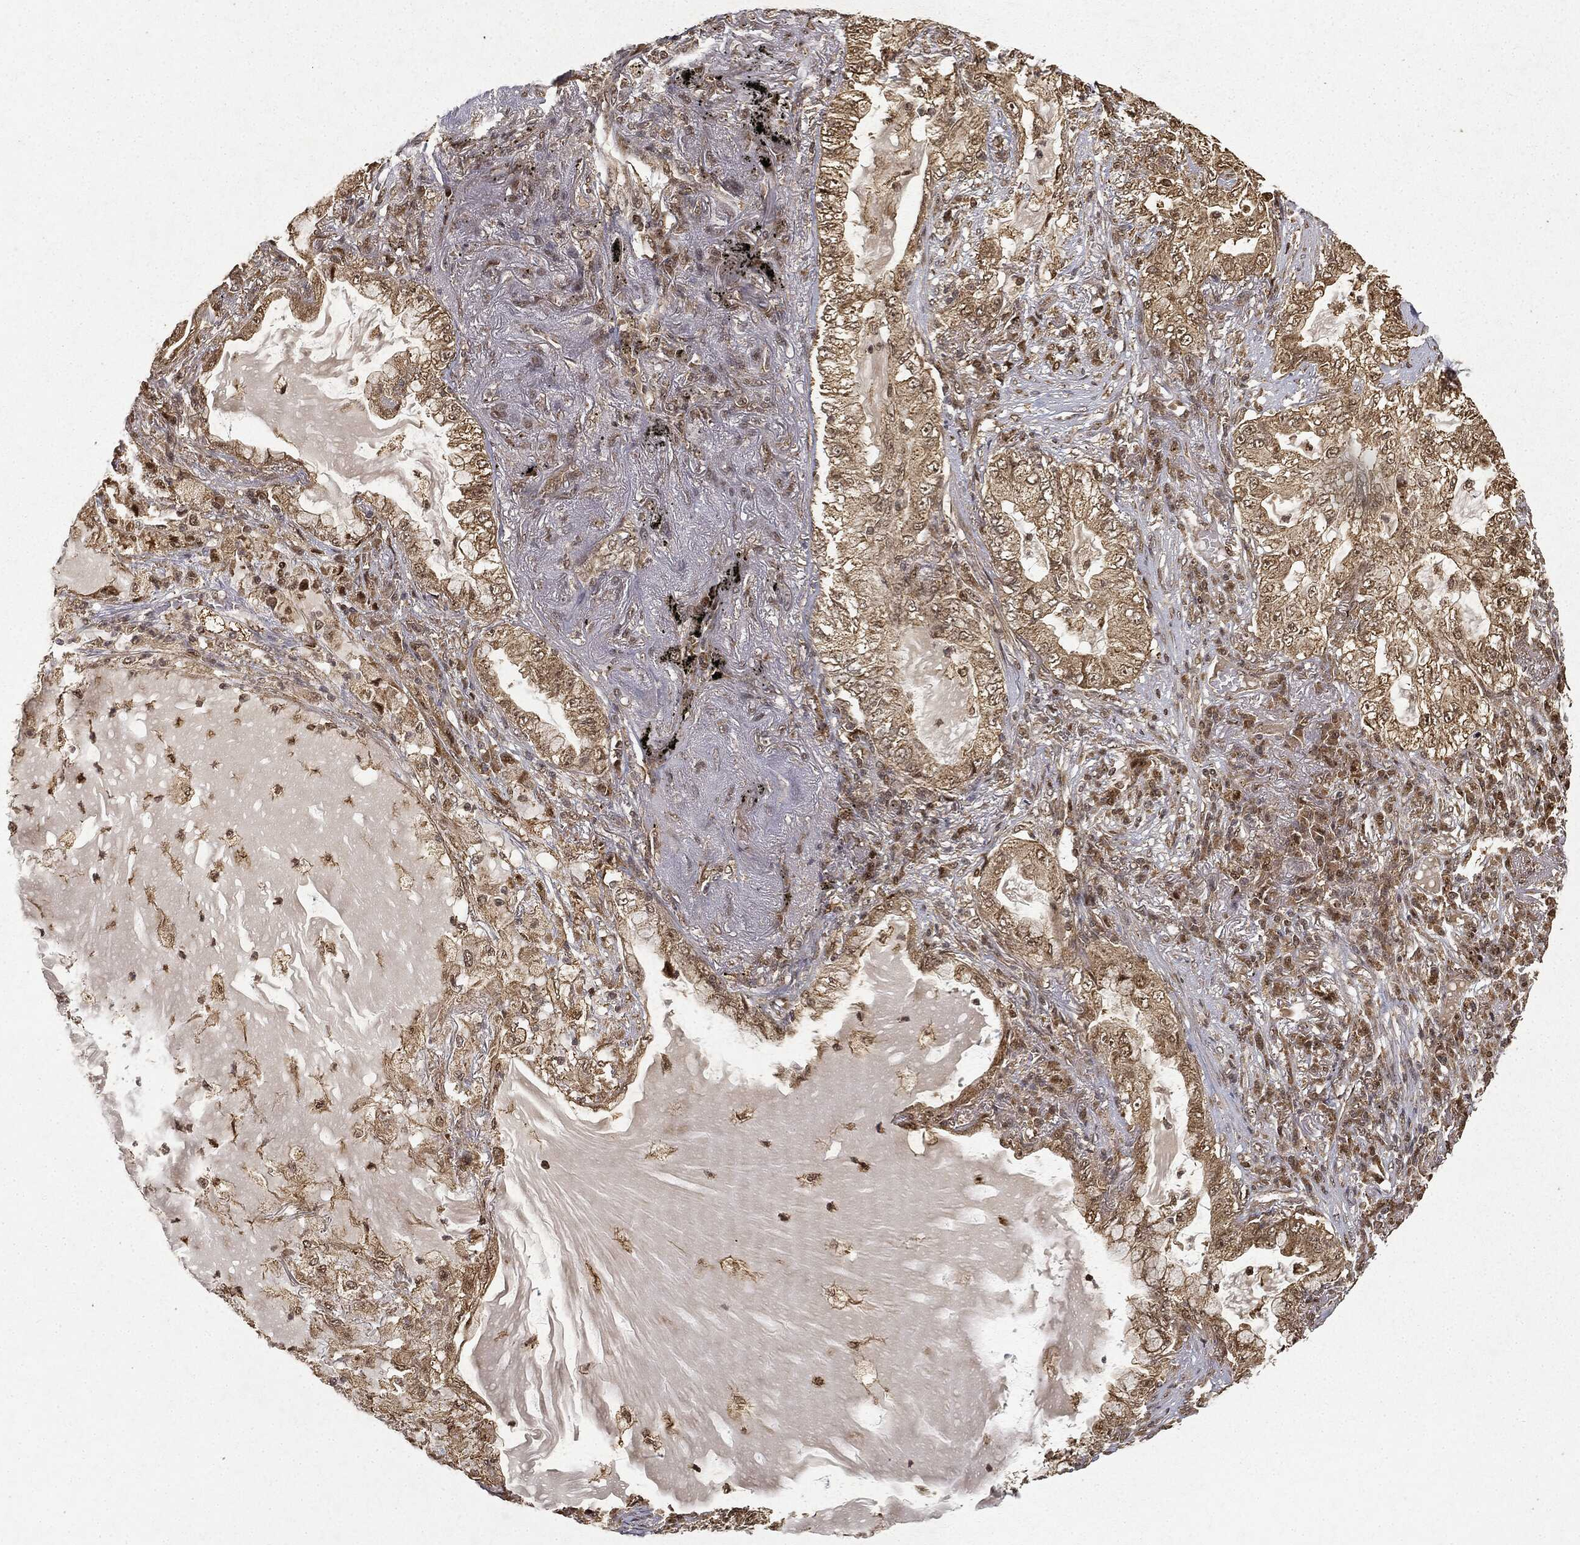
{"staining": {"intensity": "moderate", "quantity": ">75%", "location": "cytoplasmic/membranous"}, "tissue": "lung cancer", "cell_type": "Tumor cells", "image_type": "cancer", "snomed": [{"axis": "morphology", "description": "Adenocarcinoma, NOS"}, {"axis": "topography", "description": "Lung"}], "caption": "This photomicrograph displays IHC staining of human lung adenocarcinoma, with medium moderate cytoplasmic/membranous staining in about >75% of tumor cells.", "gene": "ZNHIT6", "patient": {"sex": "female", "age": 73}}